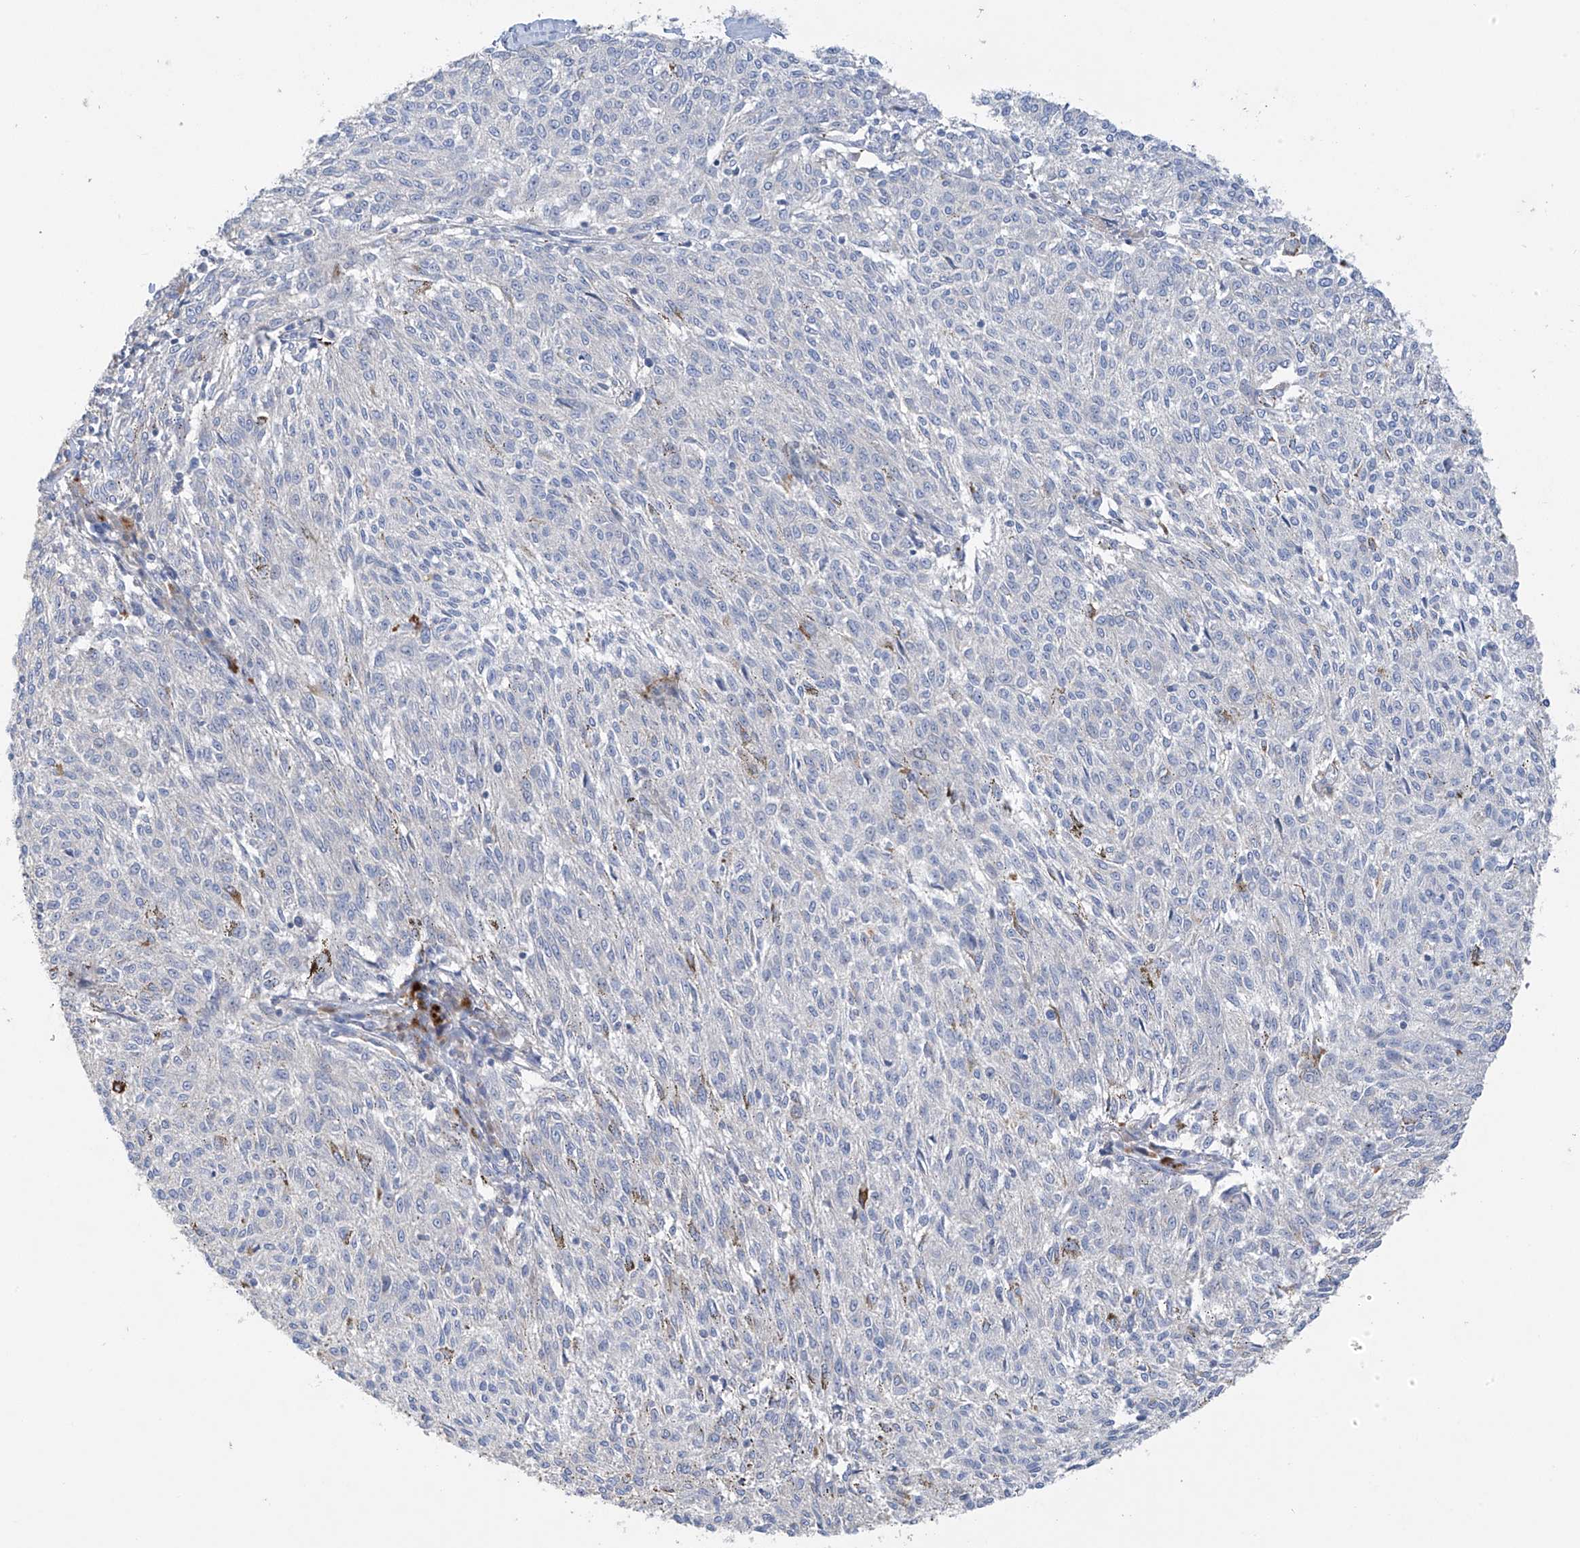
{"staining": {"intensity": "negative", "quantity": "none", "location": "none"}, "tissue": "melanoma", "cell_type": "Tumor cells", "image_type": "cancer", "snomed": [{"axis": "morphology", "description": "Malignant melanoma, NOS"}, {"axis": "topography", "description": "Skin"}], "caption": "Immunohistochemistry (IHC) photomicrograph of human melanoma stained for a protein (brown), which exhibits no staining in tumor cells.", "gene": "PRSS12", "patient": {"sex": "female", "age": 72}}